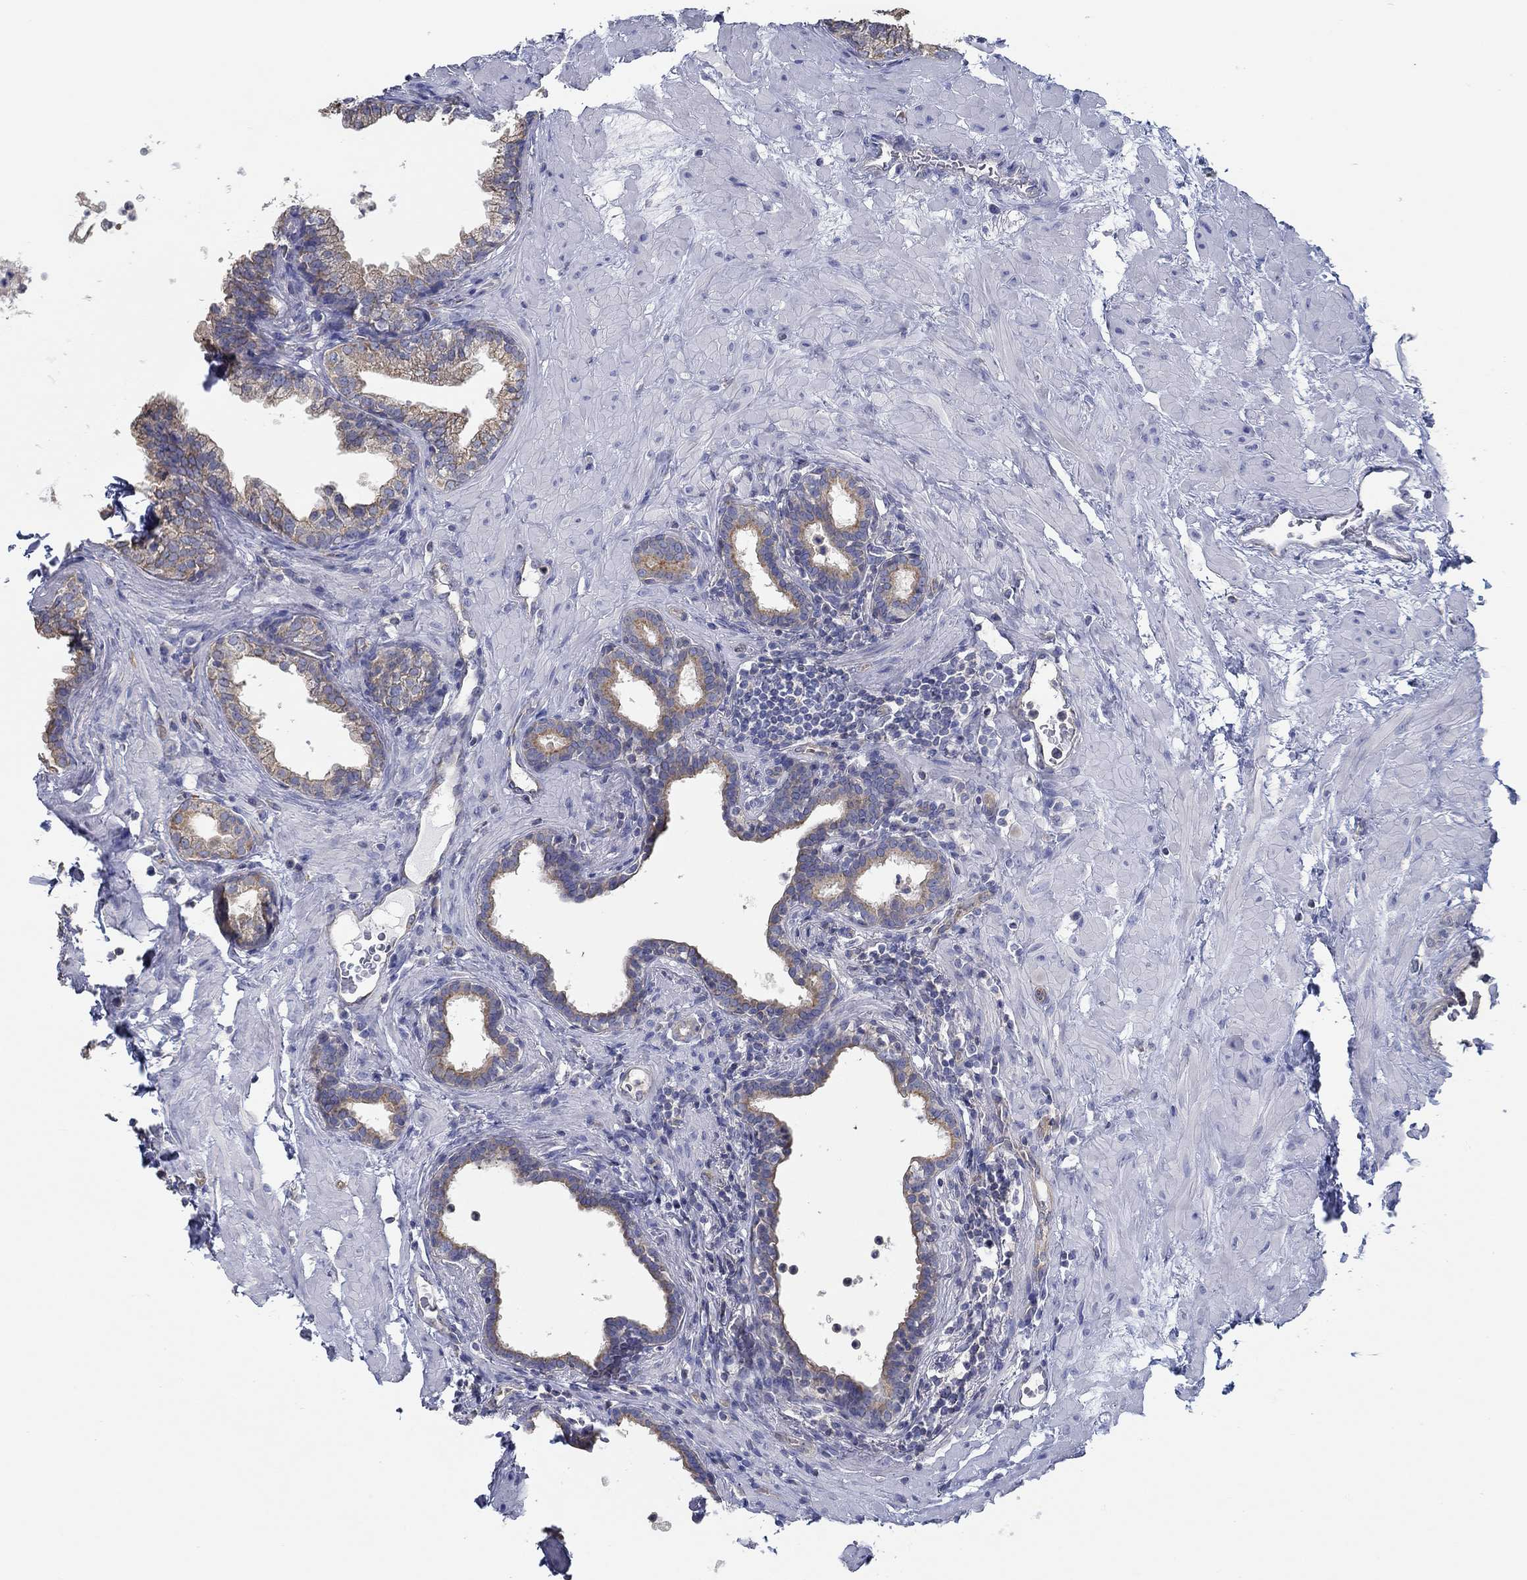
{"staining": {"intensity": "moderate", "quantity": "25%-75%", "location": "cytoplasmic/membranous"}, "tissue": "prostate", "cell_type": "Glandular cells", "image_type": "normal", "snomed": [{"axis": "morphology", "description": "Normal tissue, NOS"}, {"axis": "topography", "description": "Prostate"}], "caption": "Moderate cytoplasmic/membranous expression for a protein is seen in about 25%-75% of glandular cells of unremarkable prostate using immunohistochemistry.", "gene": "BBOF1", "patient": {"sex": "male", "age": 37}}